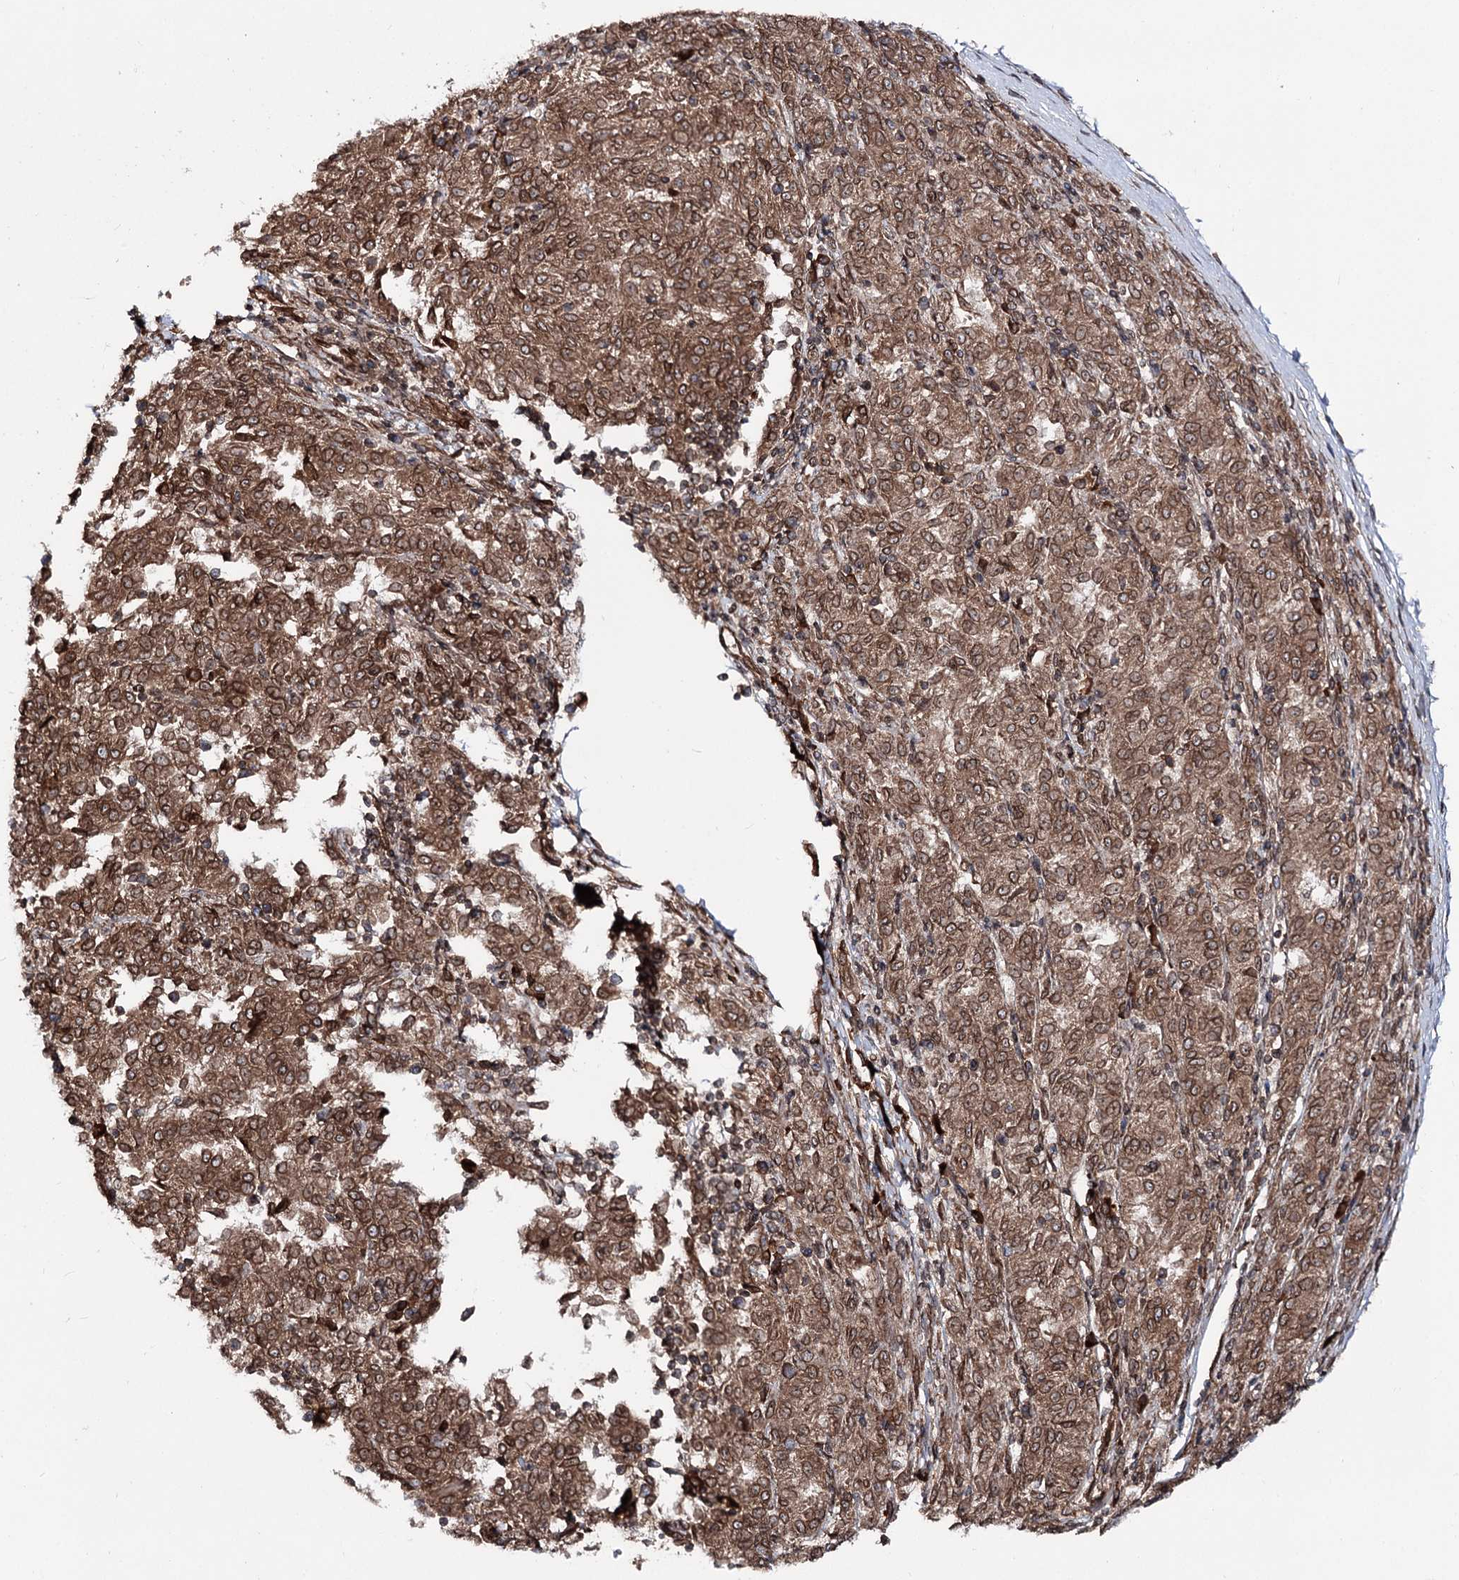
{"staining": {"intensity": "strong", "quantity": ">75%", "location": "cytoplasmic/membranous,nuclear"}, "tissue": "melanoma", "cell_type": "Tumor cells", "image_type": "cancer", "snomed": [{"axis": "morphology", "description": "Malignant melanoma, NOS"}, {"axis": "topography", "description": "Skin"}], "caption": "Melanoma stained with immunohistochemistry (IHC) demonstrates strong cytoplasmic/membranous and nuclear positivity in approximately >75% of tumor cells. Using DAB (brown) and hematoxylin (blue) stains, captured at high magnification using brightfield microscopy.", "gene": "FGFR1OP2", "patient": {"sex": "female", "age": 72}}